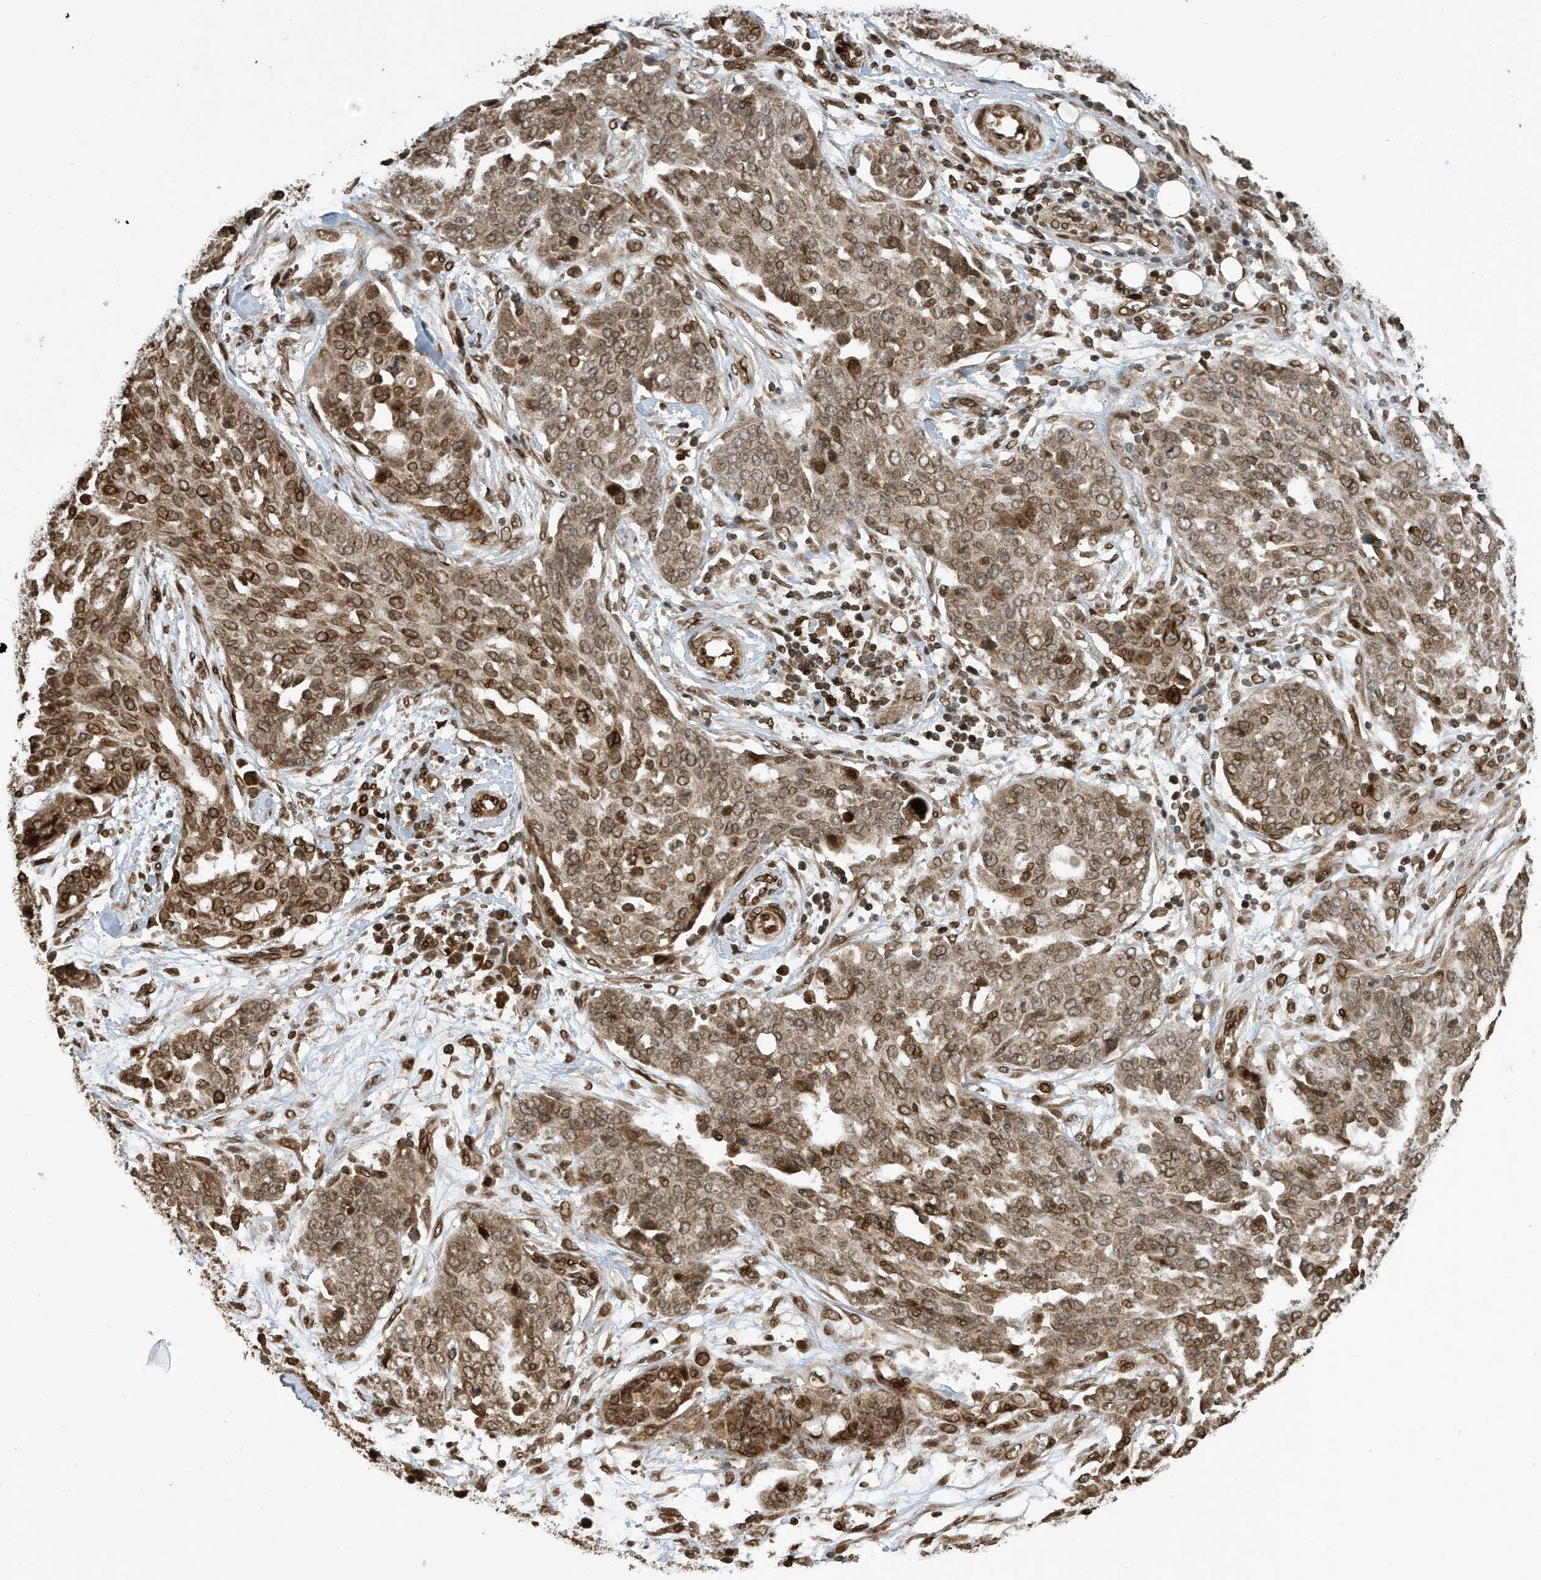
{"staining": {"intensity": "moderate", "quantity": ">75%", "location": "cytoplasmic/membranous,nuclear"}, "tissue": "ovarian cancer", "cell_type": "Tumor cells", "image_type": "cancer", "snomed": [{"axis": "morphology", "description": "Cystadenocarcinoma, serous, NOS"}, {"axis": "topography", "description": "Soft tissue"}, {"axis": "topography", "description": "Ovary"}], "caption": "Protein staining by immunohistochemistry (IHC) shows moderate cytoplasmic/membranous and nuclear staining in about >75% of tumor cells in ovarian serous cystadenocarcinoma.", "gene": "DUSP18", "patient": {"sex": "female", "age": 57}}